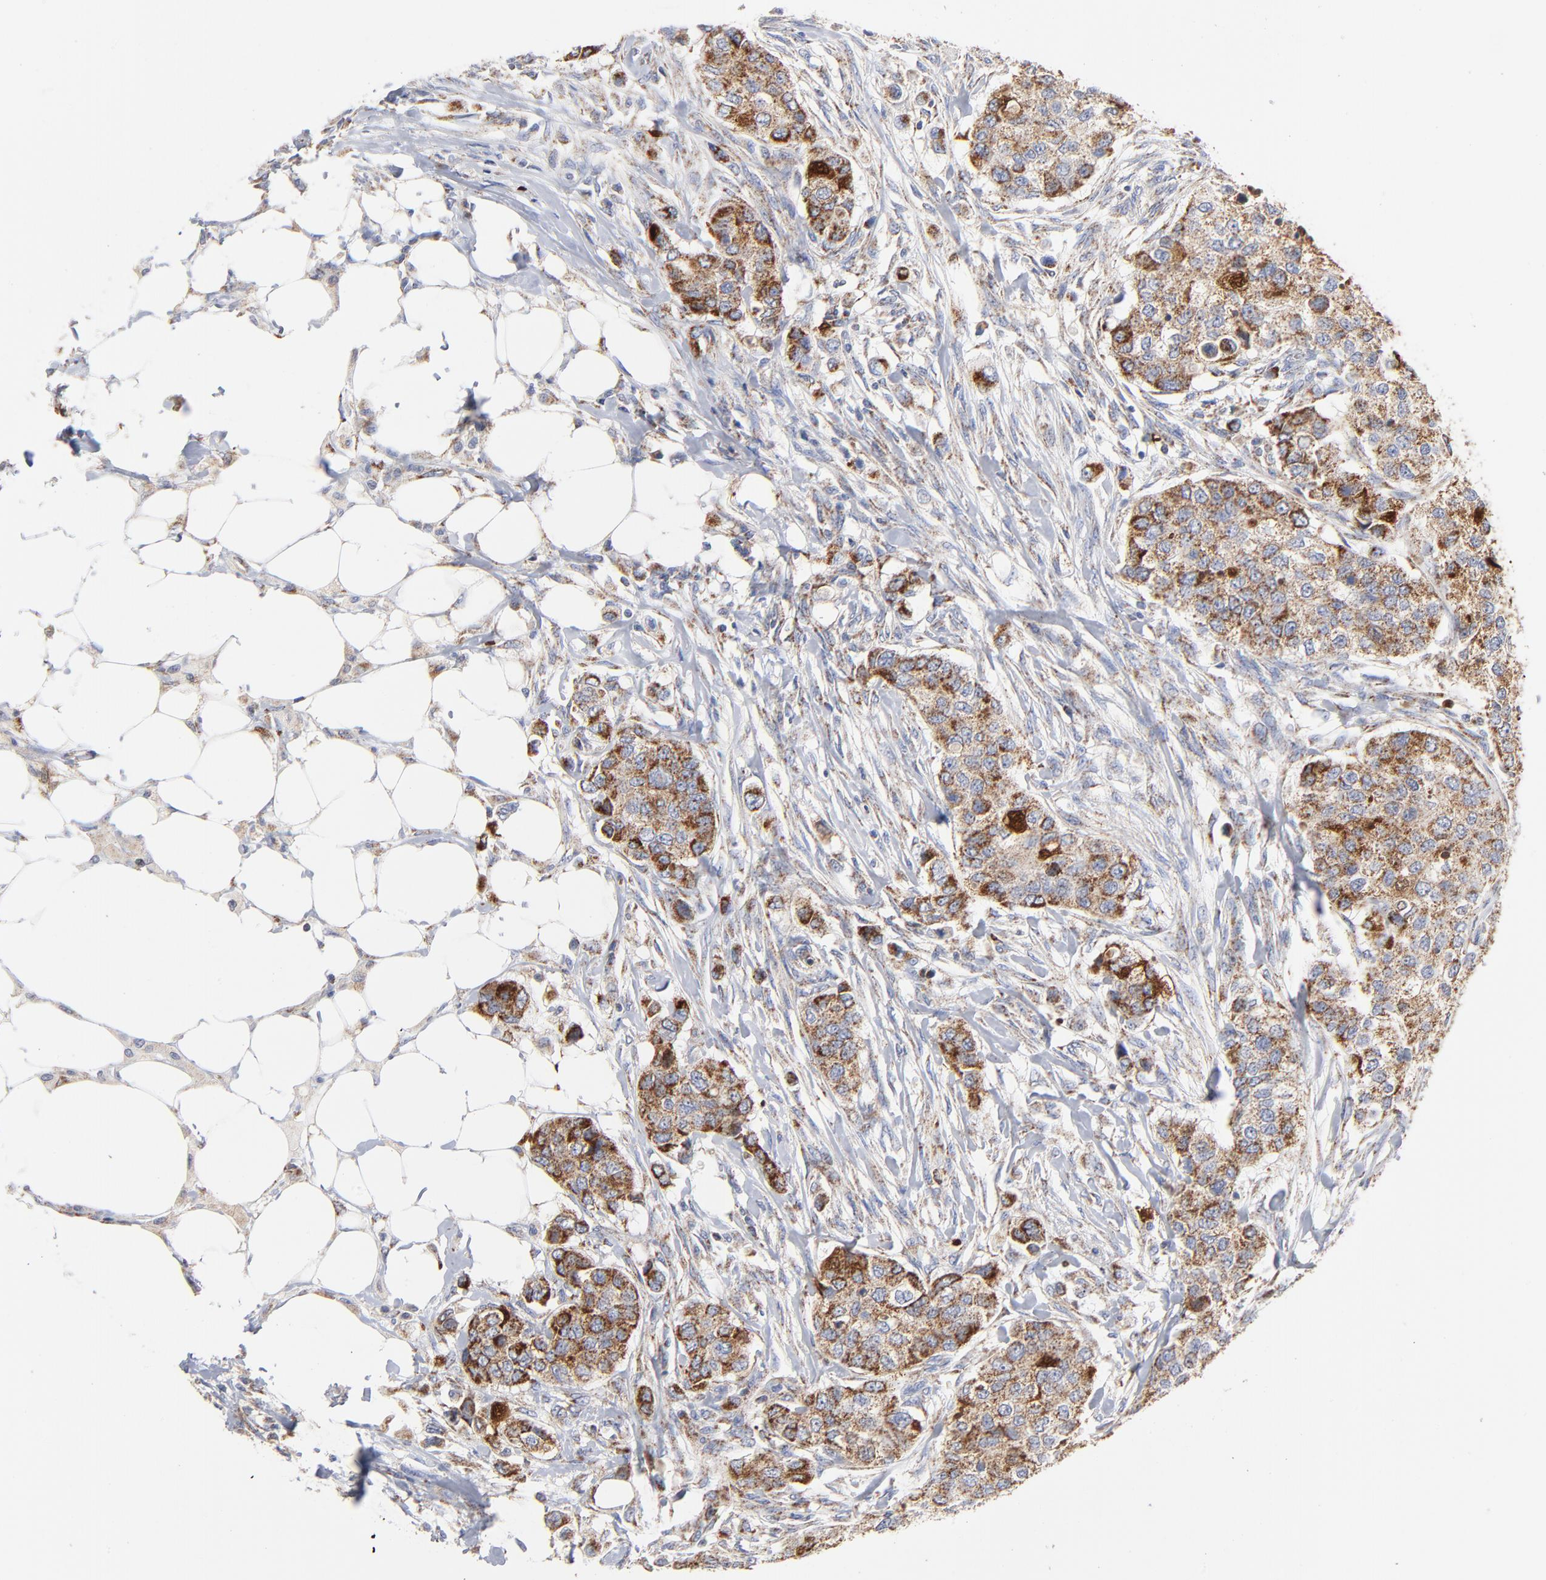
{"staining": {"intensity": "moderate", "quantity": ">75%", "location": "cytoplasmic/membranous"}, "tissue": "breast cancer", "cell_type": "Tumor cells", "image_type": "cancer", "snomed": [{"axis": "morphology", "description": "Normal tissue, NOS"}, {"axis": "morphology", "description": "Duct carcinoma"}, {"axis": "topography", "description": "Breast"}], "caption": "A brown stain labels moderate cytoplasmic/membranous expression of a protein in breast cancer (invasive ductal carcinoma) tumor cells.", "gene": "DIABLO", "patient": {"sex": "female", "age": 49}}